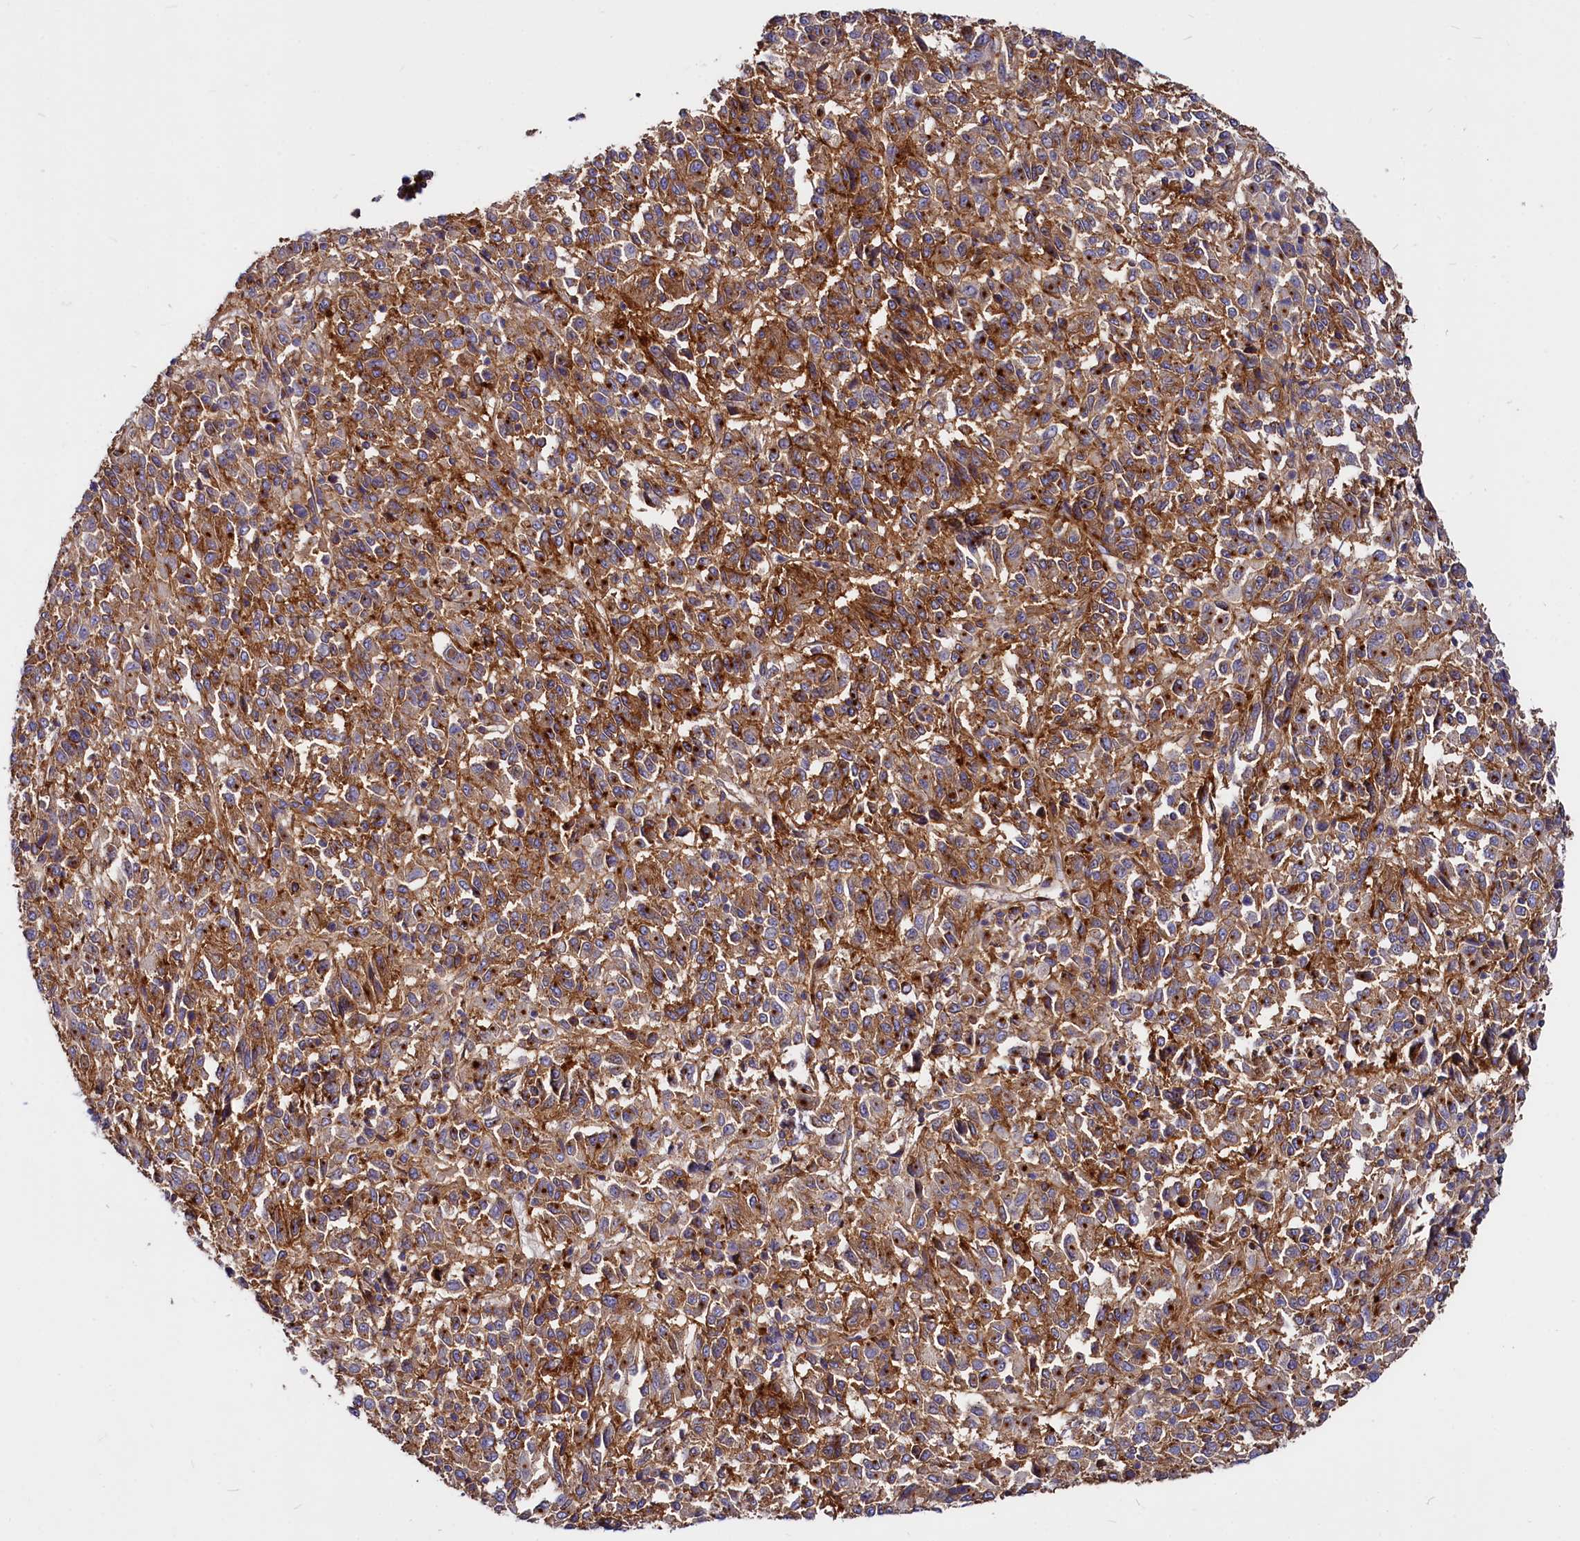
{"staining": {"intensity": "moderate", "quantity": ">75%", "location": "cytoplasmic/membranous"}, "tissue": "melanoma", "cell_type": "Tumor cells", "image_type": "cancer", "snomed": [{"axis": "morphology", "description": "Malignant melanoma, Metastatic site"}, {"axis": "topography", "description": "Lung"}], "caption": "Protein analysis of malignant melanoma (metastatic site) tissue exhibits moderate cytoplasmic/membranous expression in about >75% of tumor cells. The staining is performed using DAB (3,3'-diaminobenzidine) brown chromogen to label protein expression. The nuclei are counter-stained blue using hematoxylin.", "gene": "ANO6", "patient": {"sex": "male", "age": 64}}